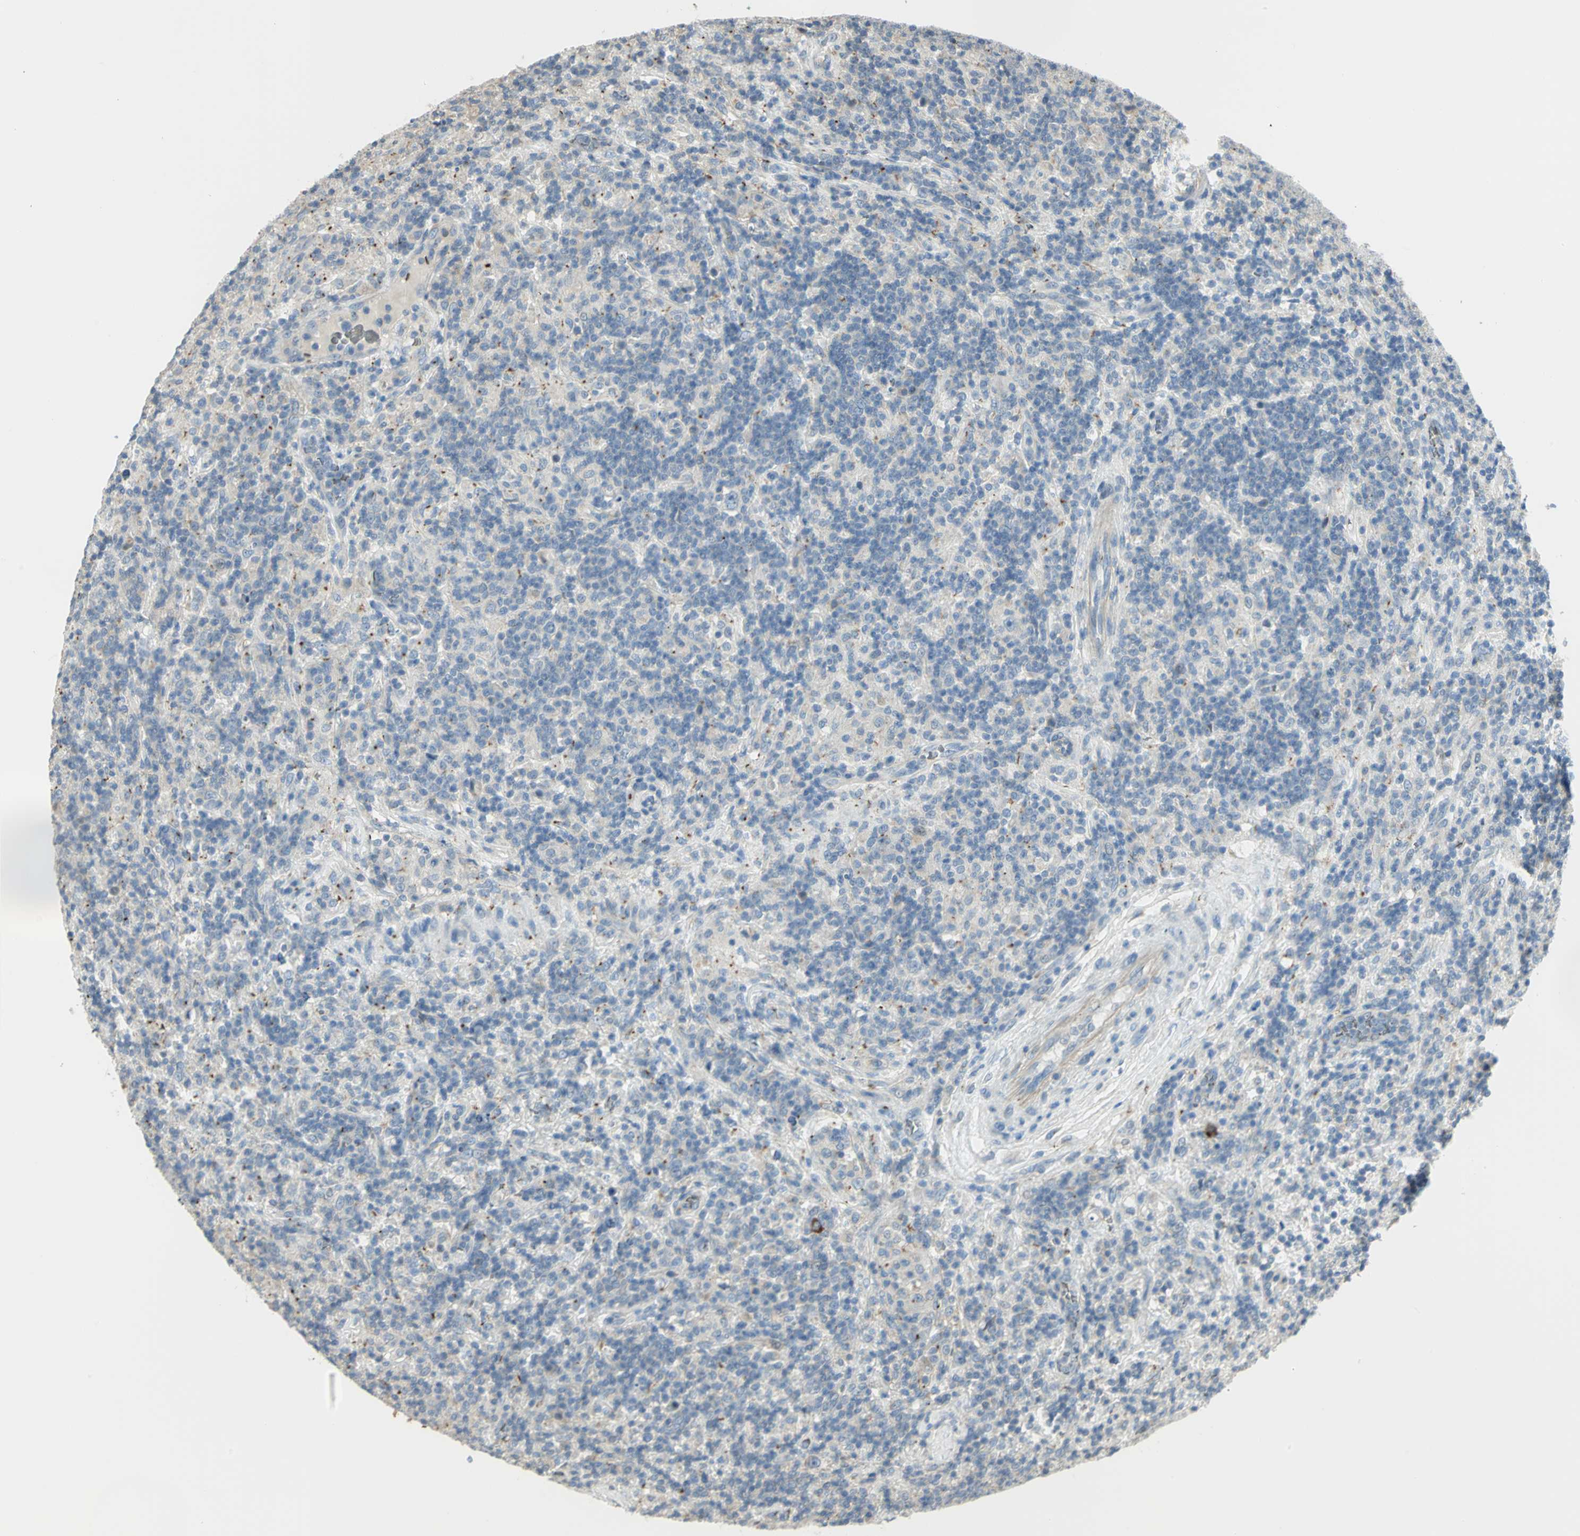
{"staining": {"intensity": "negative", "quantity": "none", "location": "none"}, "tissue": "lymphoma", "cell_type": "Tumor cells", "image_type": "cancer", "snomed": [{"axis": "morphology", "description": "Hodgkin's disease, NOS"}, {"axis": "topography", "description": "Lymph node"}], "caption": "Tumor cells are negative for brown protein staining in Hodgkin's disease. The staining was performed using DAB to visualize the protein expression in brown, while the nuclei were stained in blue with hematoxylin (Magnification: 20x).", "gene": "ANK1", "patient": {"sex": "male", "age": 70}}